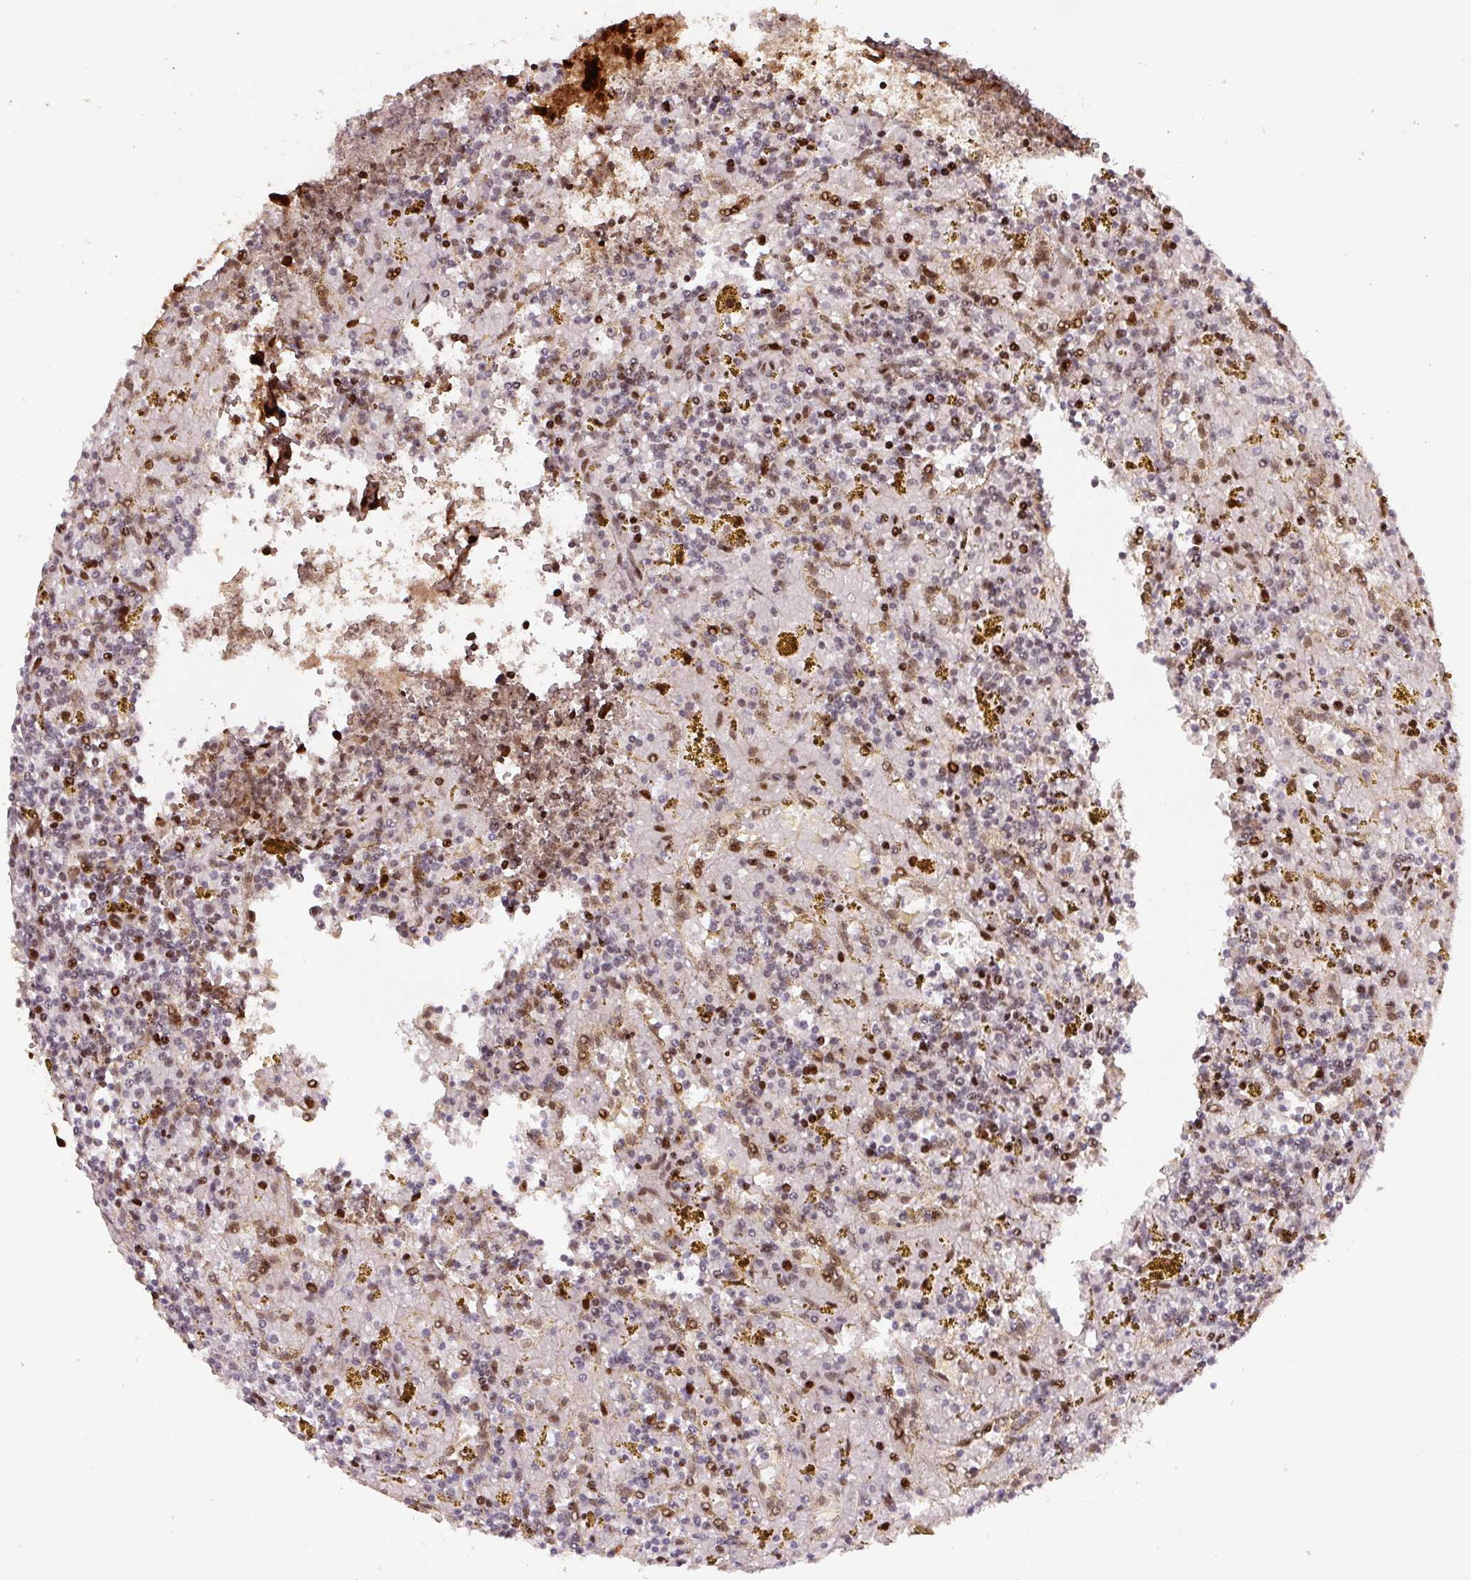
{"staining": {"intensity": "moderate", "quantity": "<25%", "location": "nuclear"}, "tissue": "lymphoma", "cell_type": "Tumor cells", "image_type": "cancer", "snomed": [{"axis": "morphology", "description": "Malignant lymphoma, non-Hodgkin's type, Low grade"}, {"axis": "topography", "description": "Spleen"}, {"axis": "topography", "description": "Lymph node"}], "caption": "Lymphoma stained with DAB immunohistochemistry shows low levels of moderate nuclear expression in about <25% of tumor cells. (Stains: DAB in brown, nuclei in blue, Microscopy: brightfield microscopy at high magnification).", "gene": "PYDC2", "patient": {"sex": "female", "age": 66}}